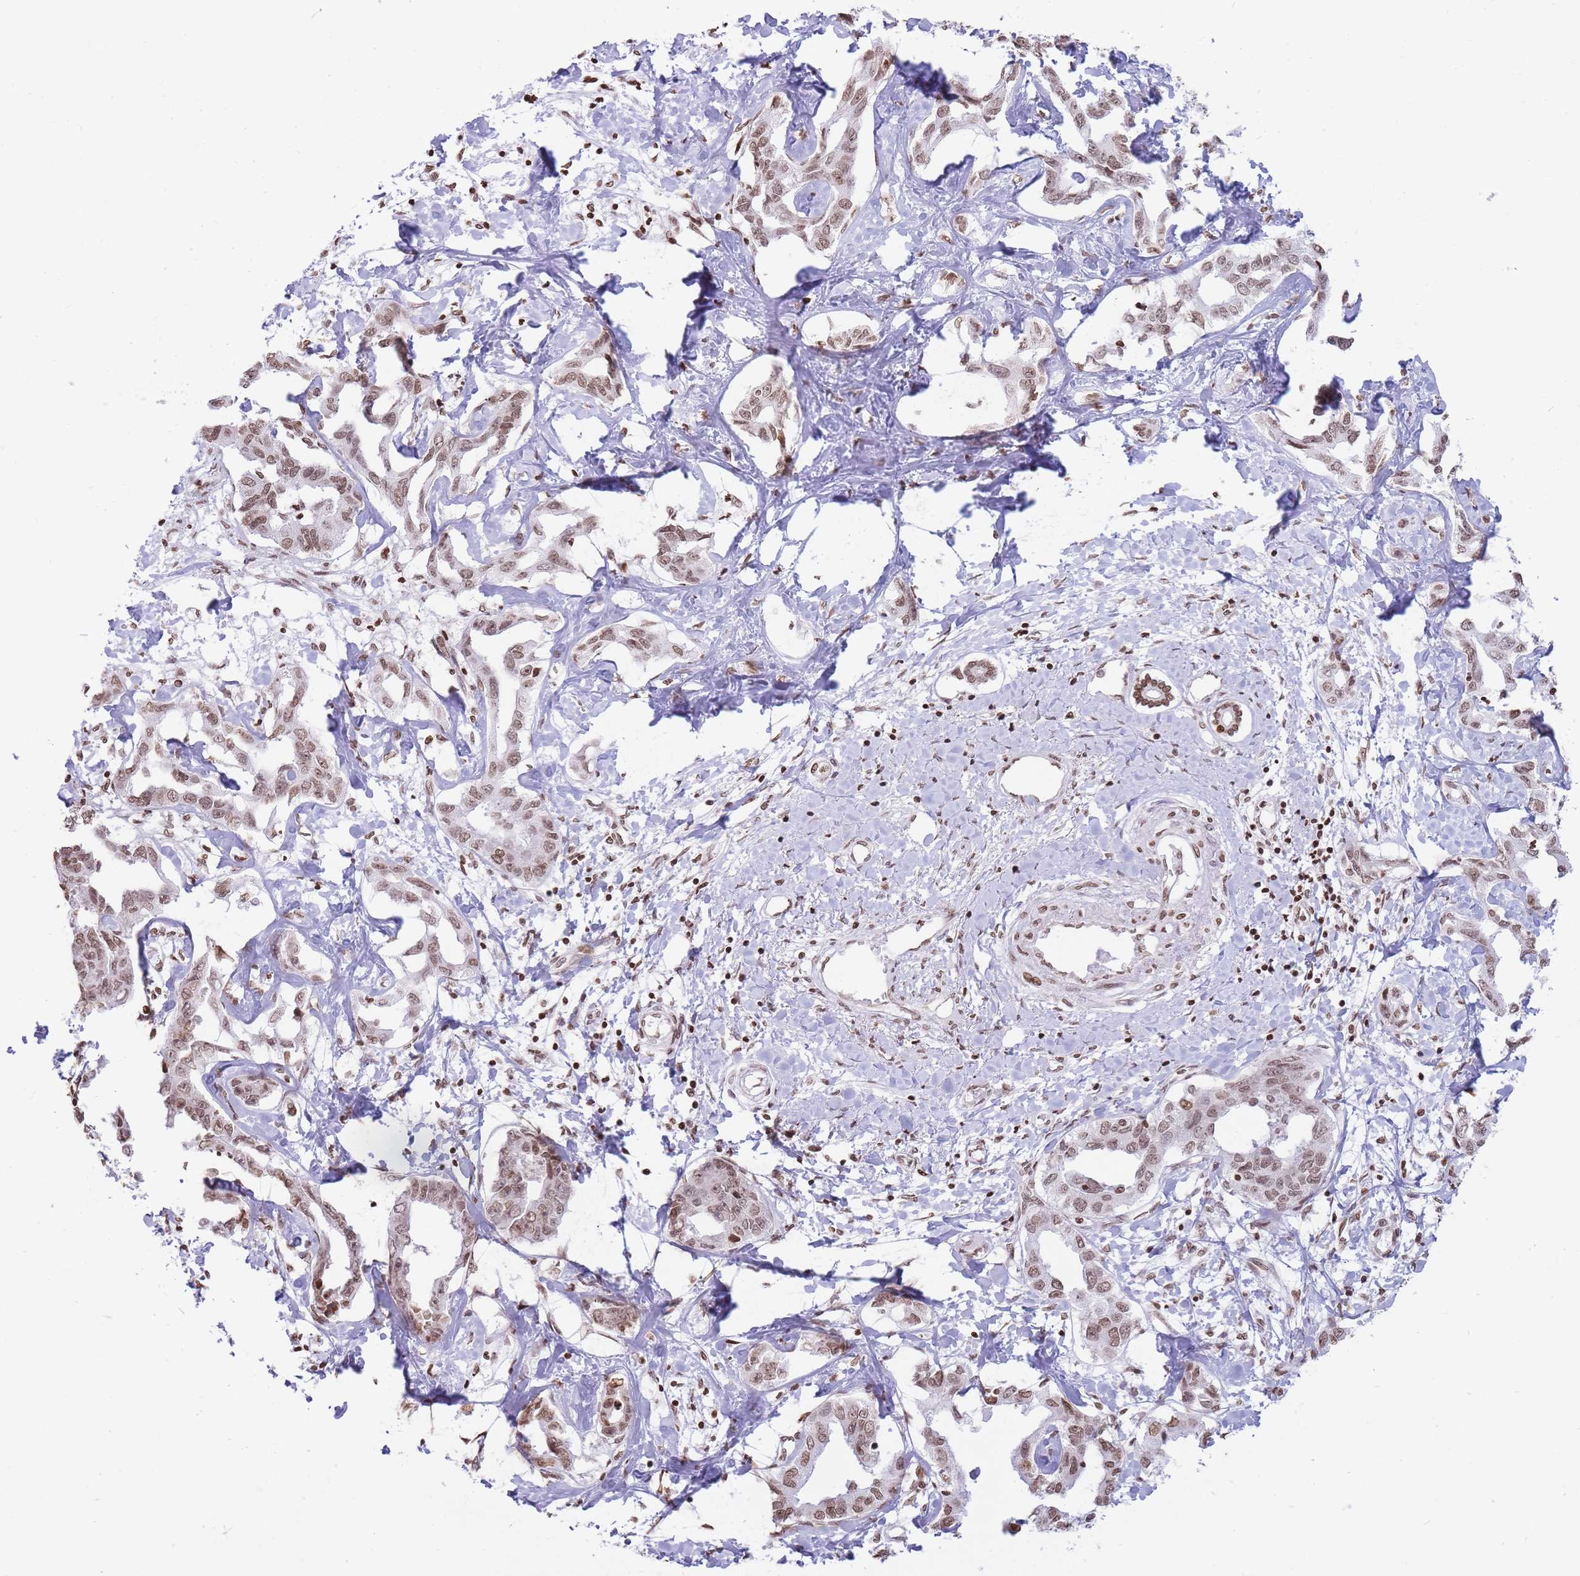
{"staining": {"intensity": "moderate", "quantity": ">75%", "location": "nuclear"}, "tissue": "liver cancer", "cell_type": "Tumor cells", "image_type": "cancer", "snomed": [{"axis": "morphology", "description": "Cholangiocarcinoma"}, {"axis": "topography", "description": "Liver"}], "caption": "Immunohistochemistry (IHC) micrograph of cholangiocarcinoma (liver) stained for a protein (brown), which reveals medium levels of moderate nuclear staining in approximately >75% of tumor cells.", "gene": "SHISAL1", "patient": {"sex": "male", "age": 59}}